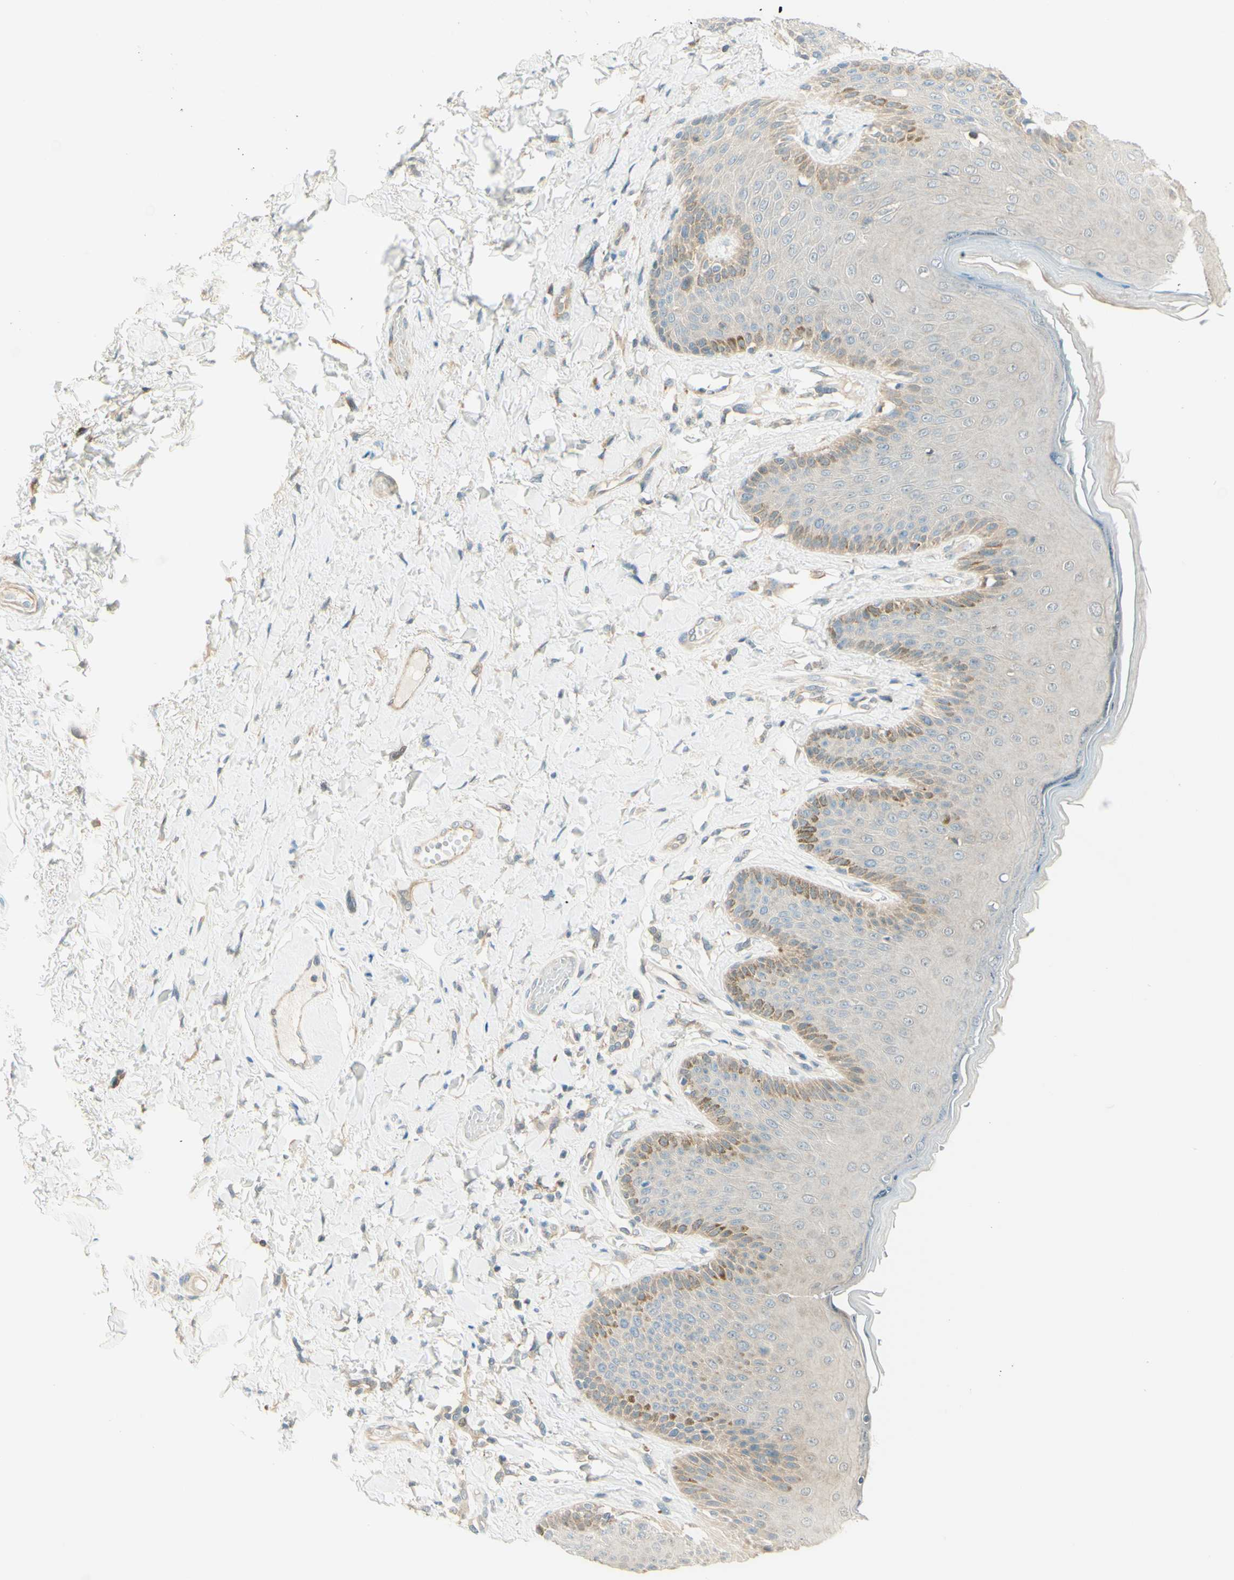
{"staining": {"intensity": "moderate", "quantity": "<25%", "location": "cytoplasmic/membranous"}, "tissue": "skin", "cell_type": "Epidermal cells", "image_type": "normal", "snomed": [{"axis": "morphology", "description": "Normal tissue, NOS"}, {"axis": "topography", "description": "Anal"}], "caption": "Immunohistochemical staining of benign human skin displays moderate cytoplasmic/membranous protein staining in about <25% of epidermal cells.", "gene": "PROM1", "patient": {"sex": "male", "age": 69}}